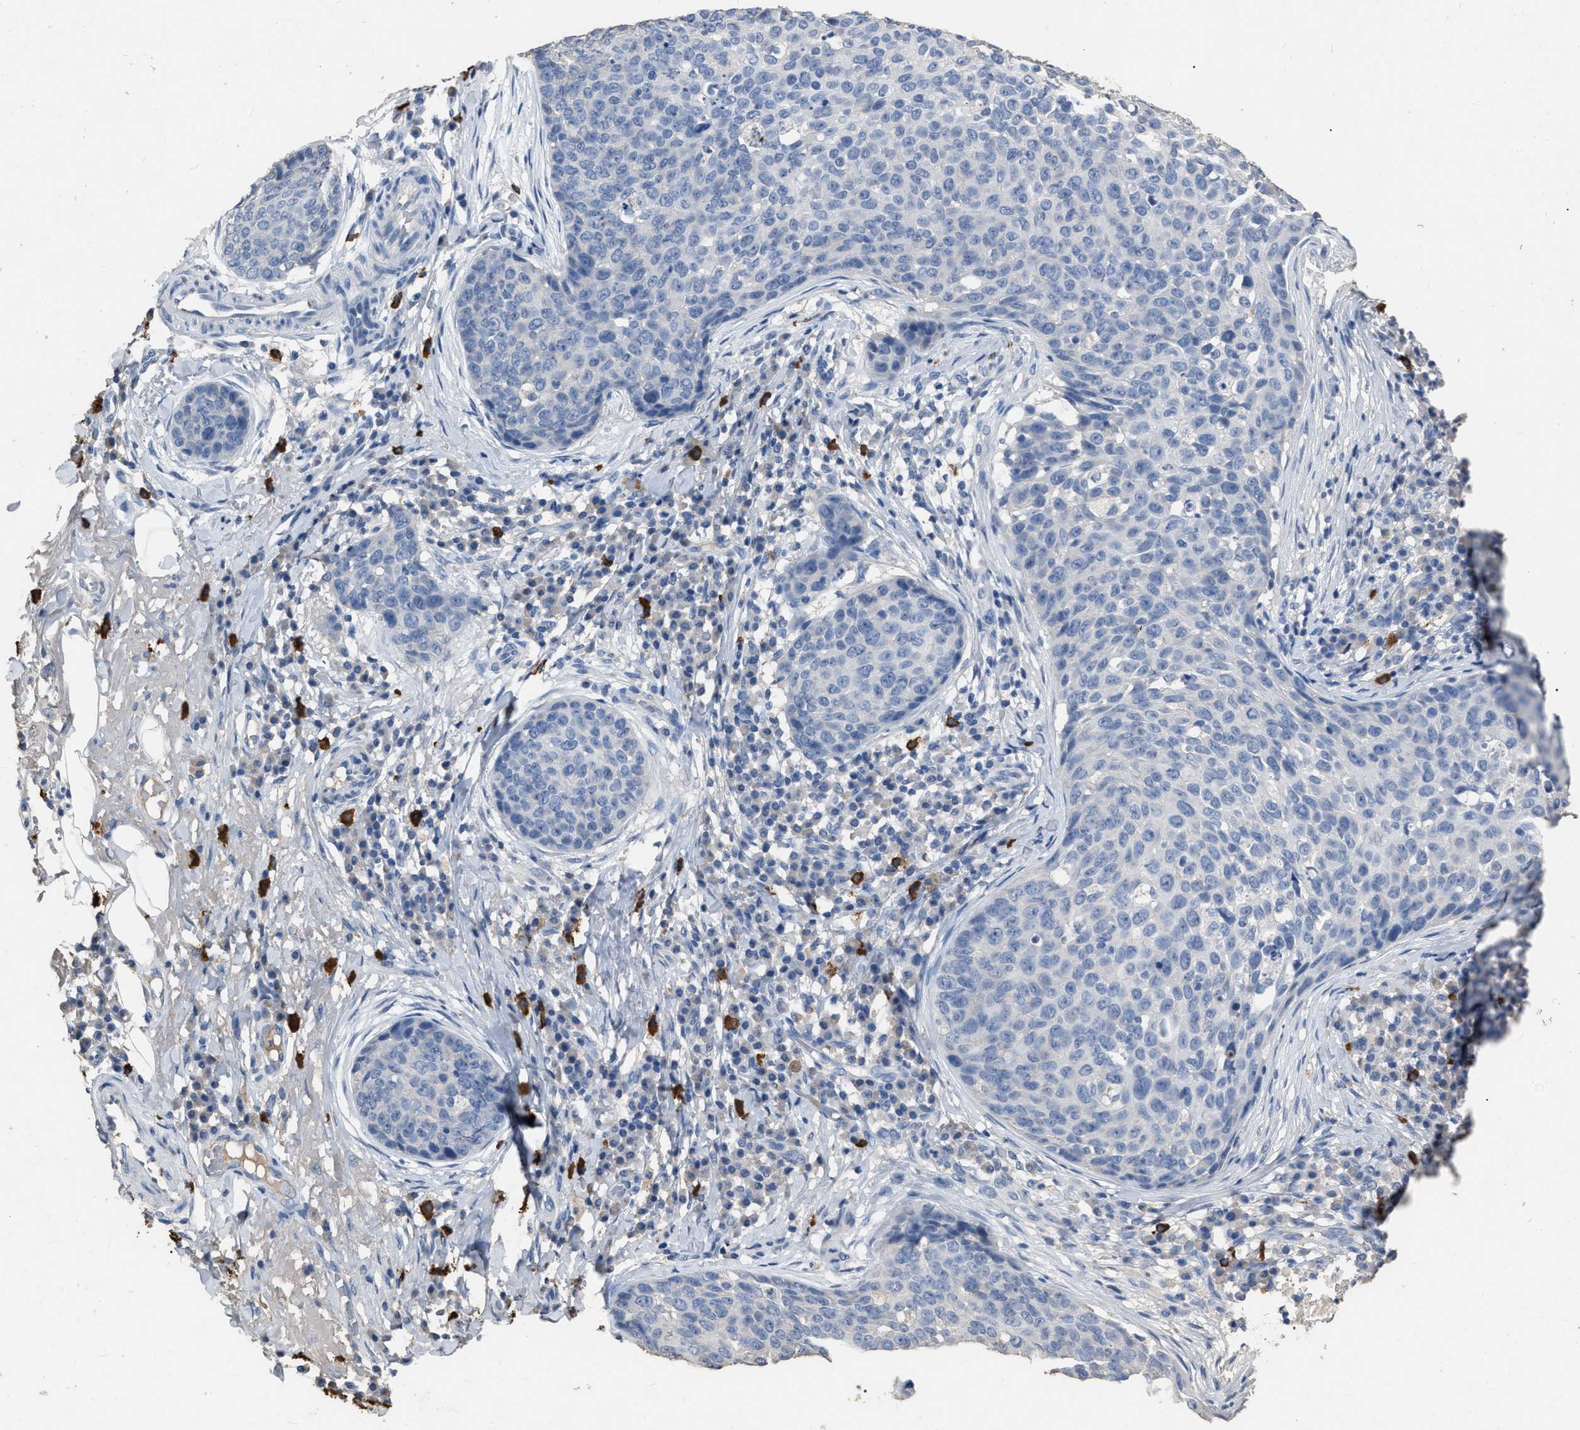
{"staining": {"intensity": "negative", "quantity": "none", "location": "none"}, "tissue": "skin cancer", "cell_type": "Tumor cells", "image_type": "cancer", "snomed": [{"axis": "morphology", "description": "Squamous cell carcinoma in situ, NOS"}, {"axis": "morphology", "description": "Squamous cell carcinoma, NOS"}, {"axis": "topography", "description": "Skin"}], "caption": "Immunohistochemical staining of skin cancer (squamous cell carcinoma) displays no significant expression in tumor cells.", "gene": "HABP2", "patient": {"sex": "male", "age": 93}}